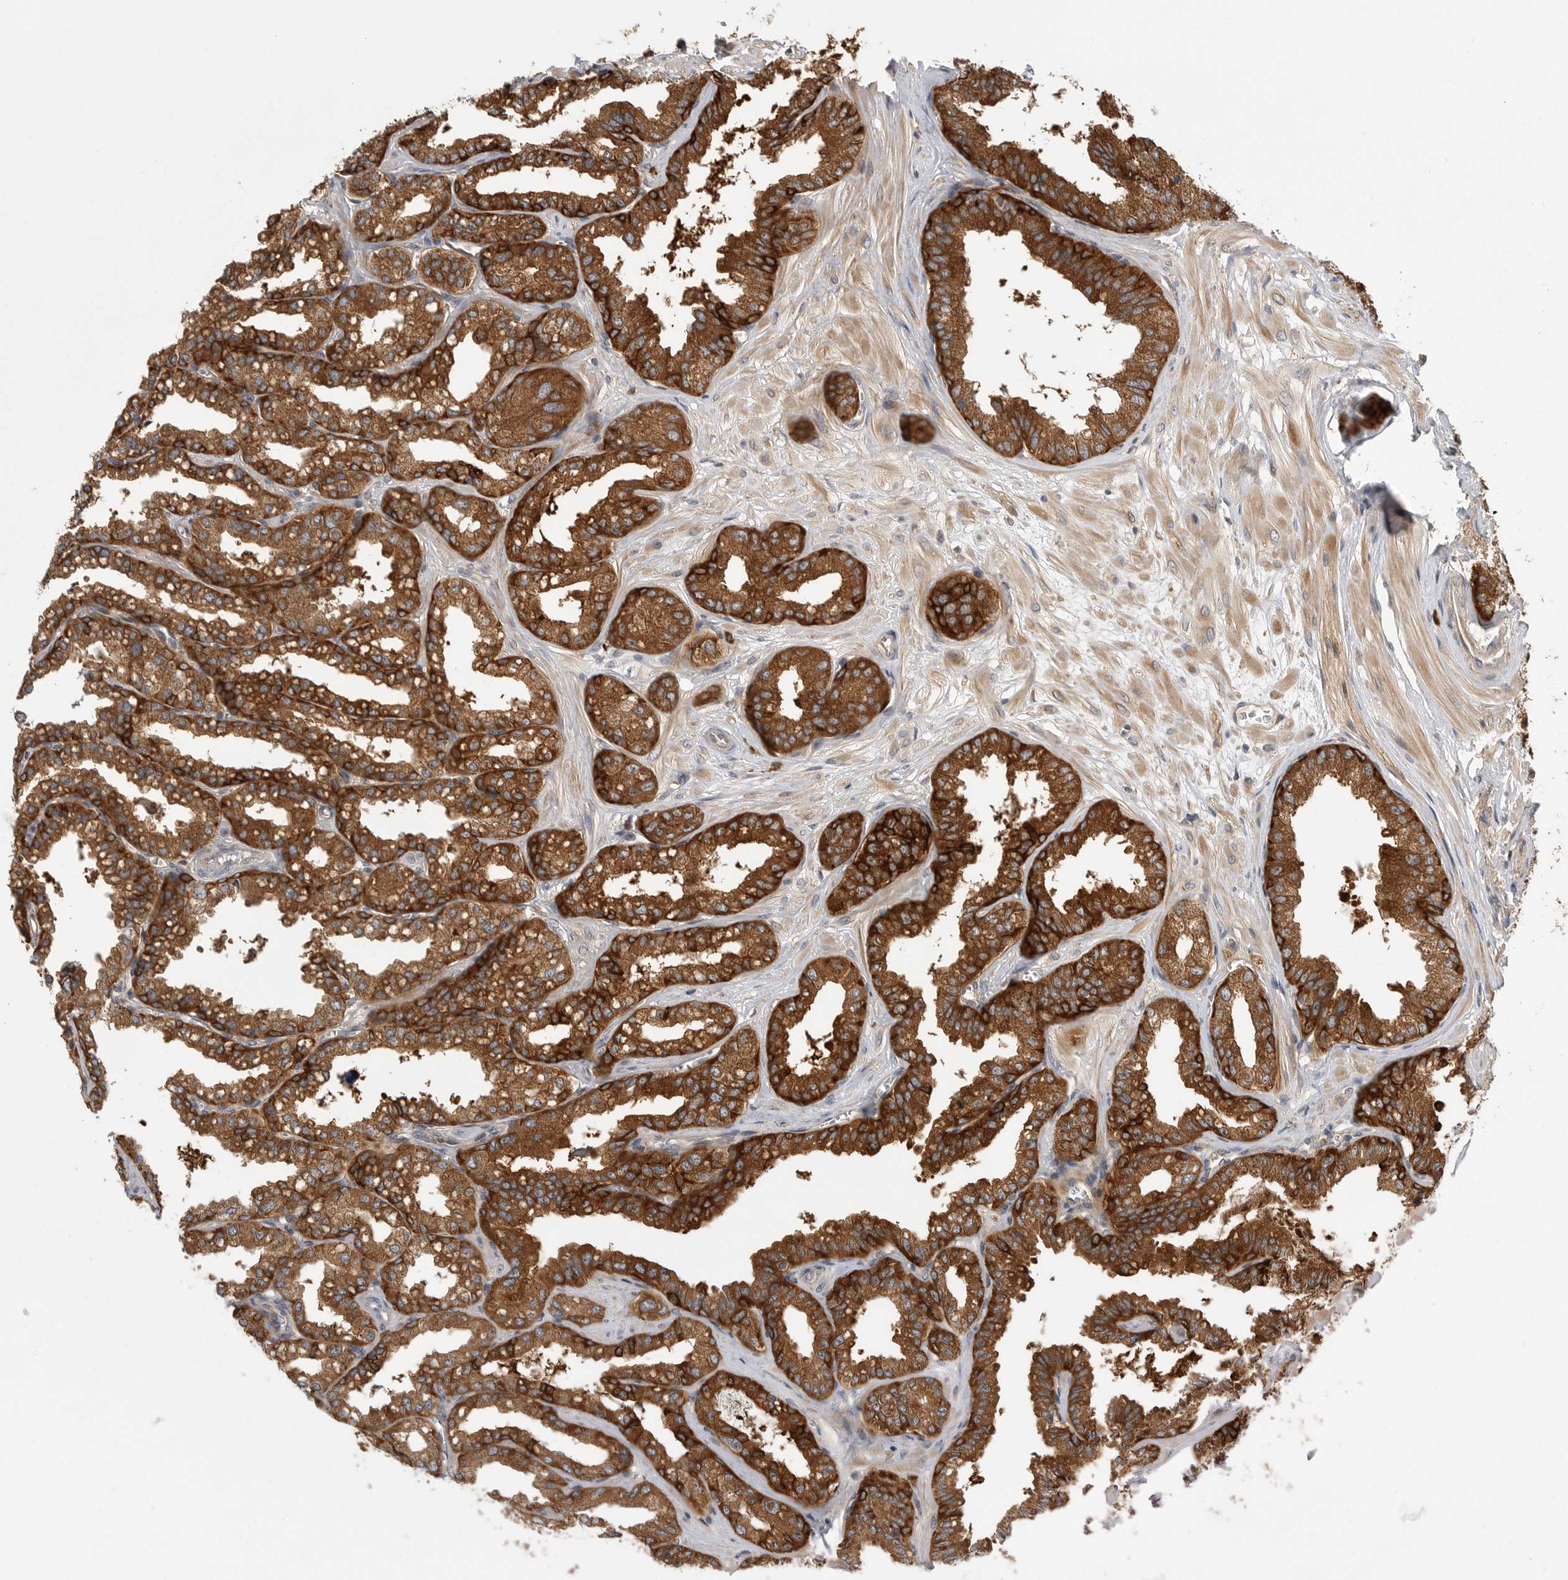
{"staining": {"intensity": "strong", "quantity": ">75%", "location": "cytoplasmic/membranous"}, "tissue": "seminal vesicle", "cell_type": "Glandular cells", "image_type": "normal", "snomed": [{"axis": "morphology", "description": "Normal tissue, NOS"}, {"axis": "topography", "description": "Prostate"}, {"axis": "topography", "description": "Seminal veicle"}], "caption": "Seminal vesicle stained for a protein (brown) displays strong cytoplasmic/membranous positive expression in about >75% of glandular cells.", "gene": "OXR1", "patient": {"sex": "male", "age": 51}}